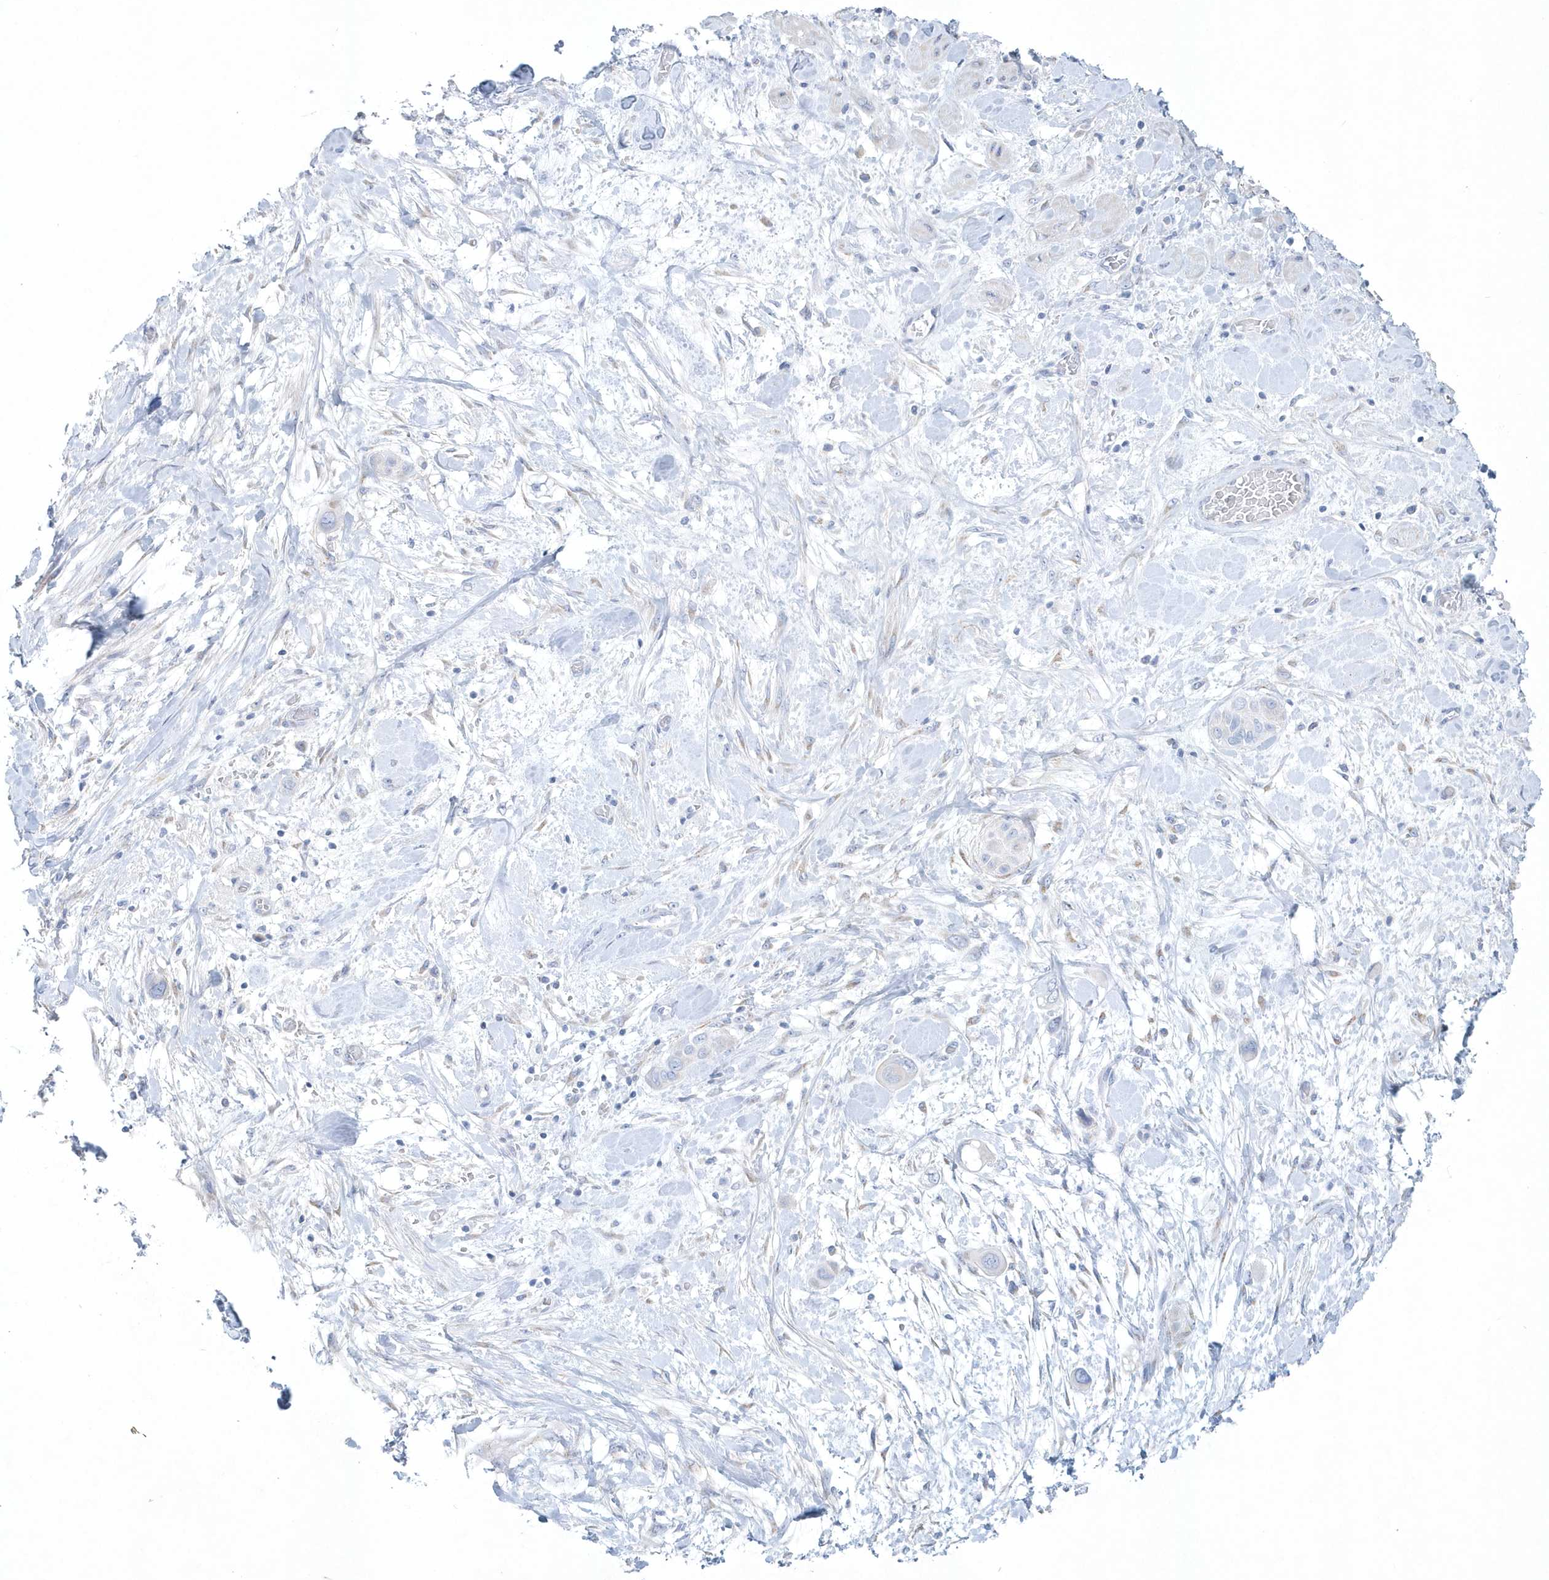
{"staining": {"intensity": "negative", "quantity": "none", "location": "none"}, "tissue": "pancreatic cancer", "cell_type": "Tumor cells", "image_type": "cancer", "snomed": [{"axis": "morphology", "description": "Adenocarcinoma, NOS"}, {"axis": "topography", "description": "Pancreas"}], "caption": "Immunohistochemical staining of pancreatic cancer (adenocarcinoma) demonstrates no significant expression in tumor cells.", "gene": "SPATA18", "patient": {"sex": "male", "age": 68}}